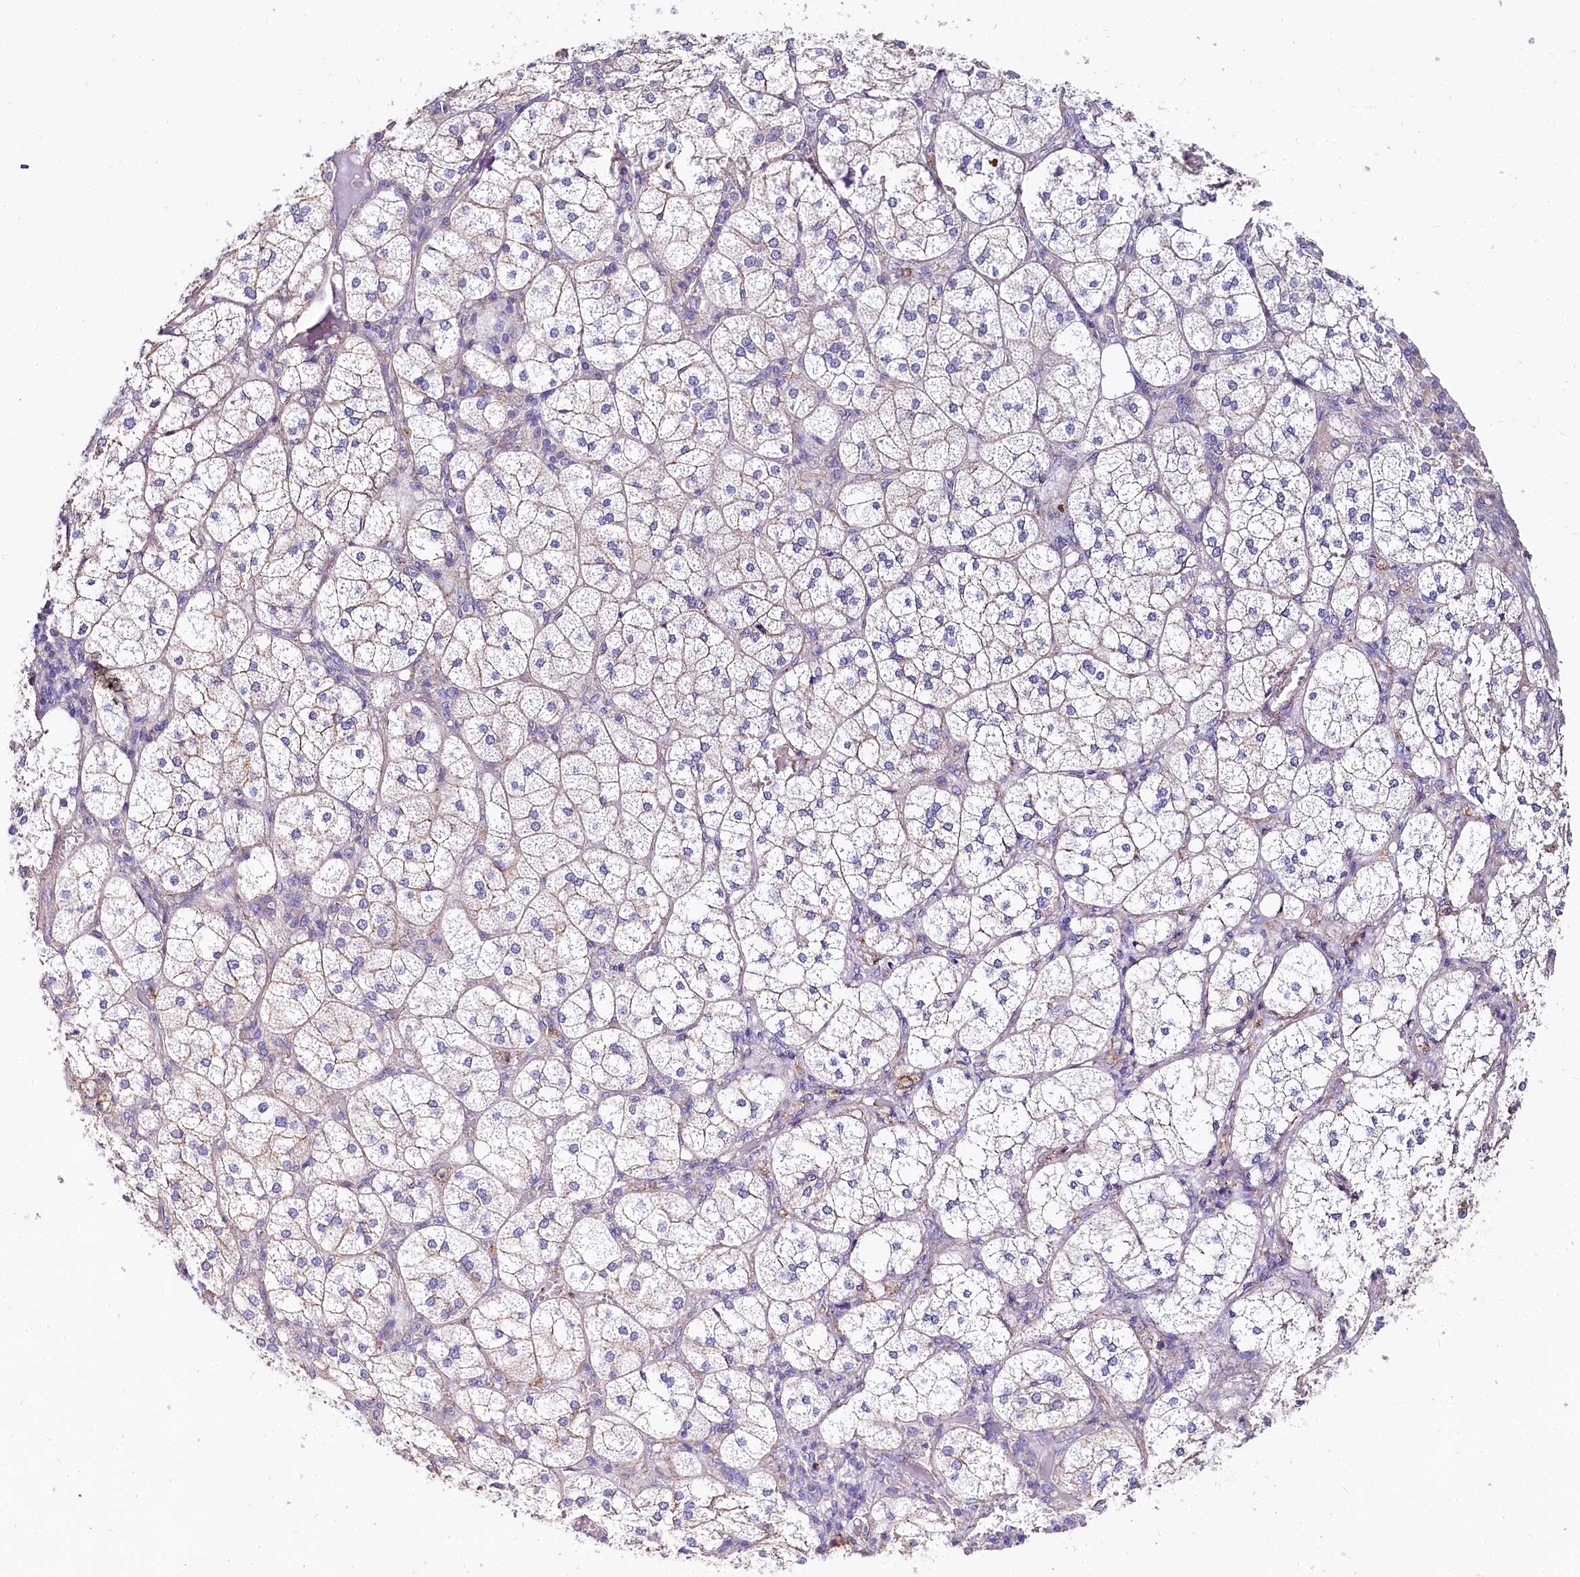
{"staining": {"intensity": "moderate", "quantity": ">75%", "location": "cytoplasmic/membranous"}, "tissue": "adrenal gland", "cell_type": "Glandular cells", "image_type": "normal", "snomed": [{"axis": "morphology", "description": "Normal tissue, NOS"}, {"axis": "topography", "description": "Adrenal gland"}], "caption": "A brown stain highlights moderate cytoplasmic/membranous staining of a protein in glandular cells of normal adrenal gland.", "gene": "FCHSD2", "patient": {"sex": "female", "age": 61}}